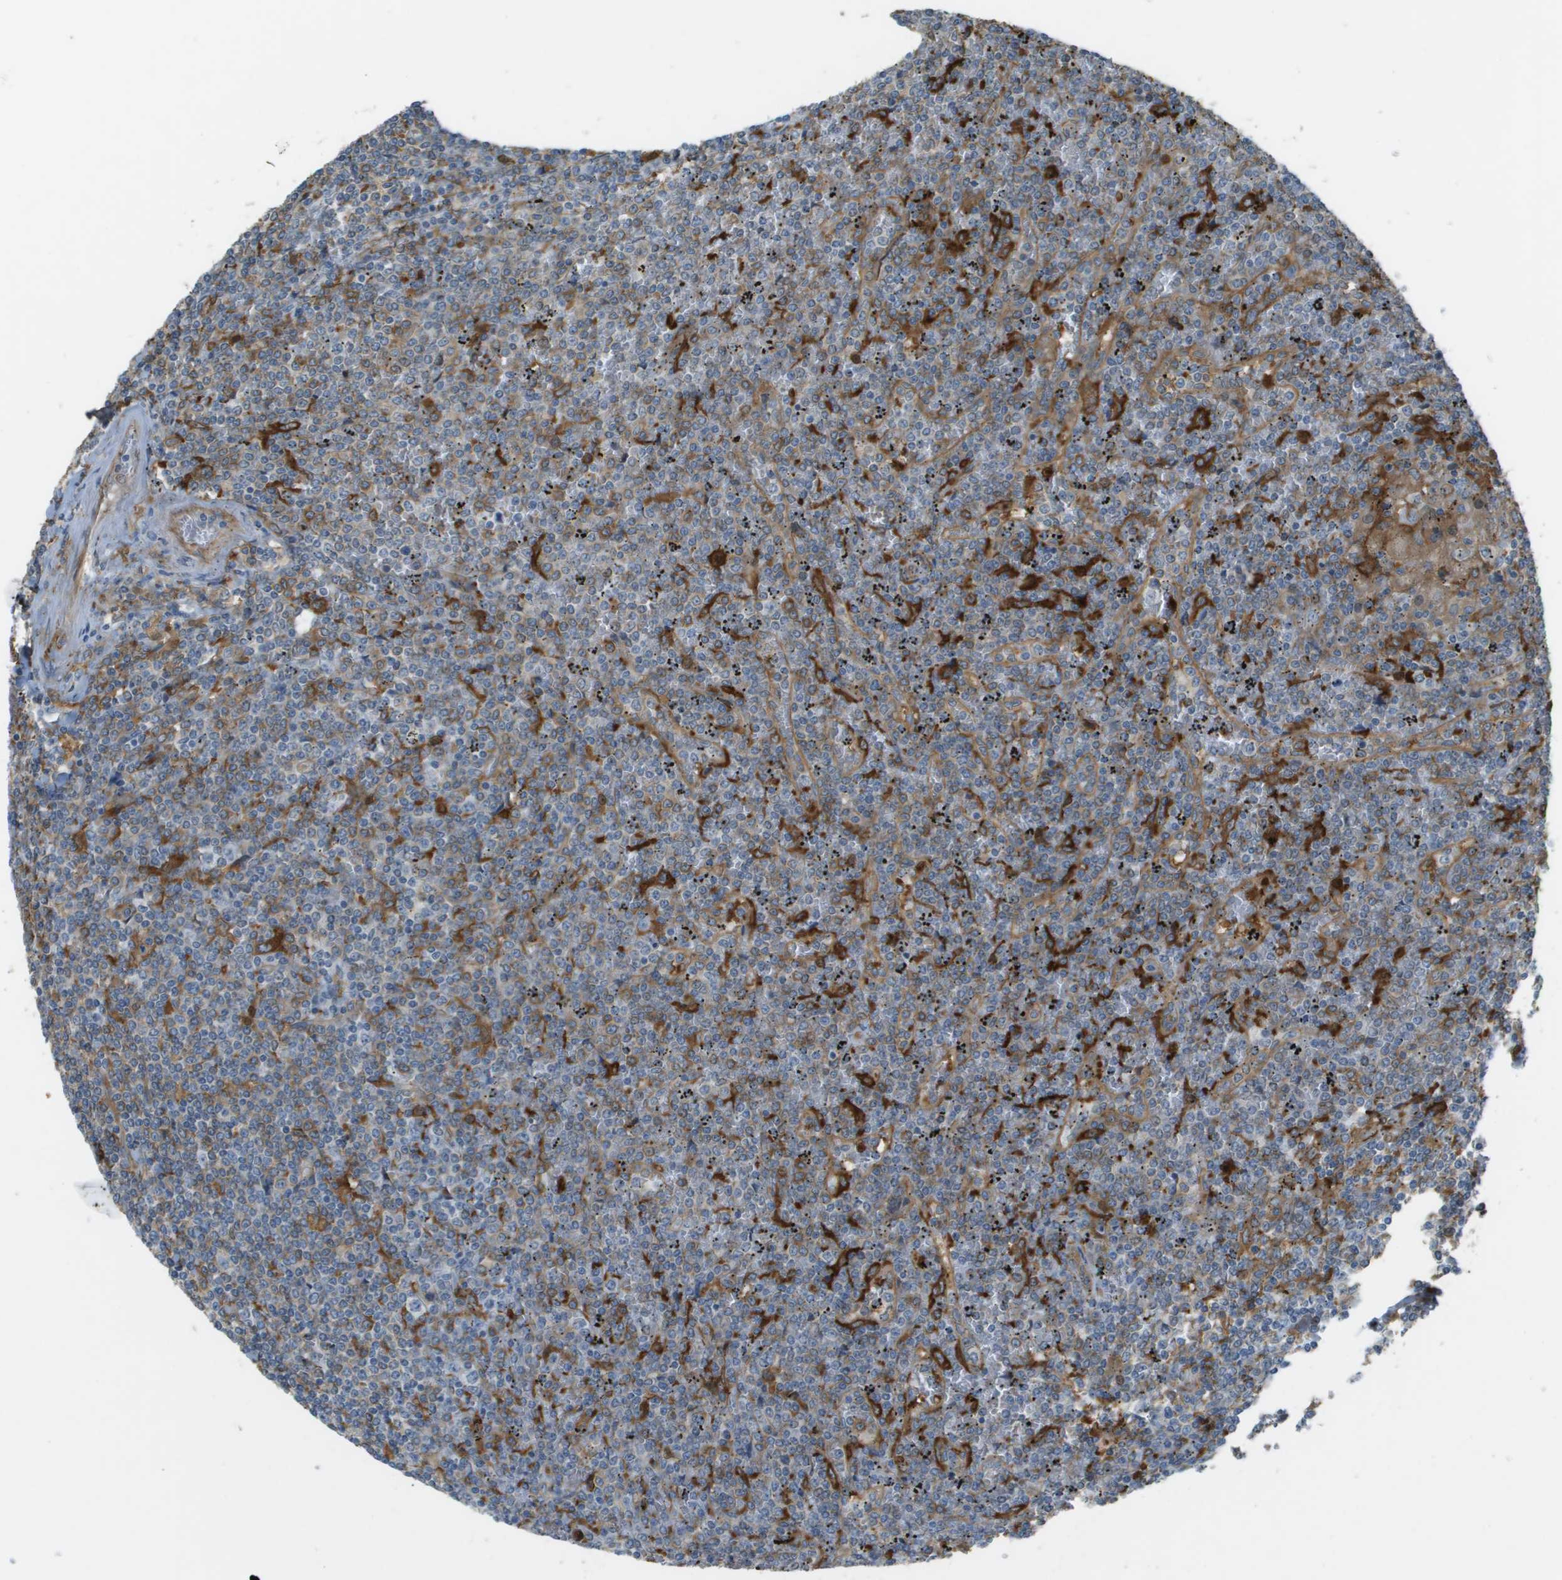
{"staining": {"intensity": "negative", "quantity": "none", "location": "none"}, "tissue": "lymphoma", "cell_type": "Tumor cells", "image_type": "cancer", "snomed": [{"axis": "morphology", "description": "Malignant lymphoma, non-Hodgkin's type, Low grade"}, {"axis": "topography", "description": "Spleen"}], "caption": "Immunohistochemistry (IHC) of low-grade malignant lymphoma, non-Hodgkin's type exhibits no expression in tumor cells.", "gene": "CORO1B", "patient": {"sex": "female", "age": 19}}